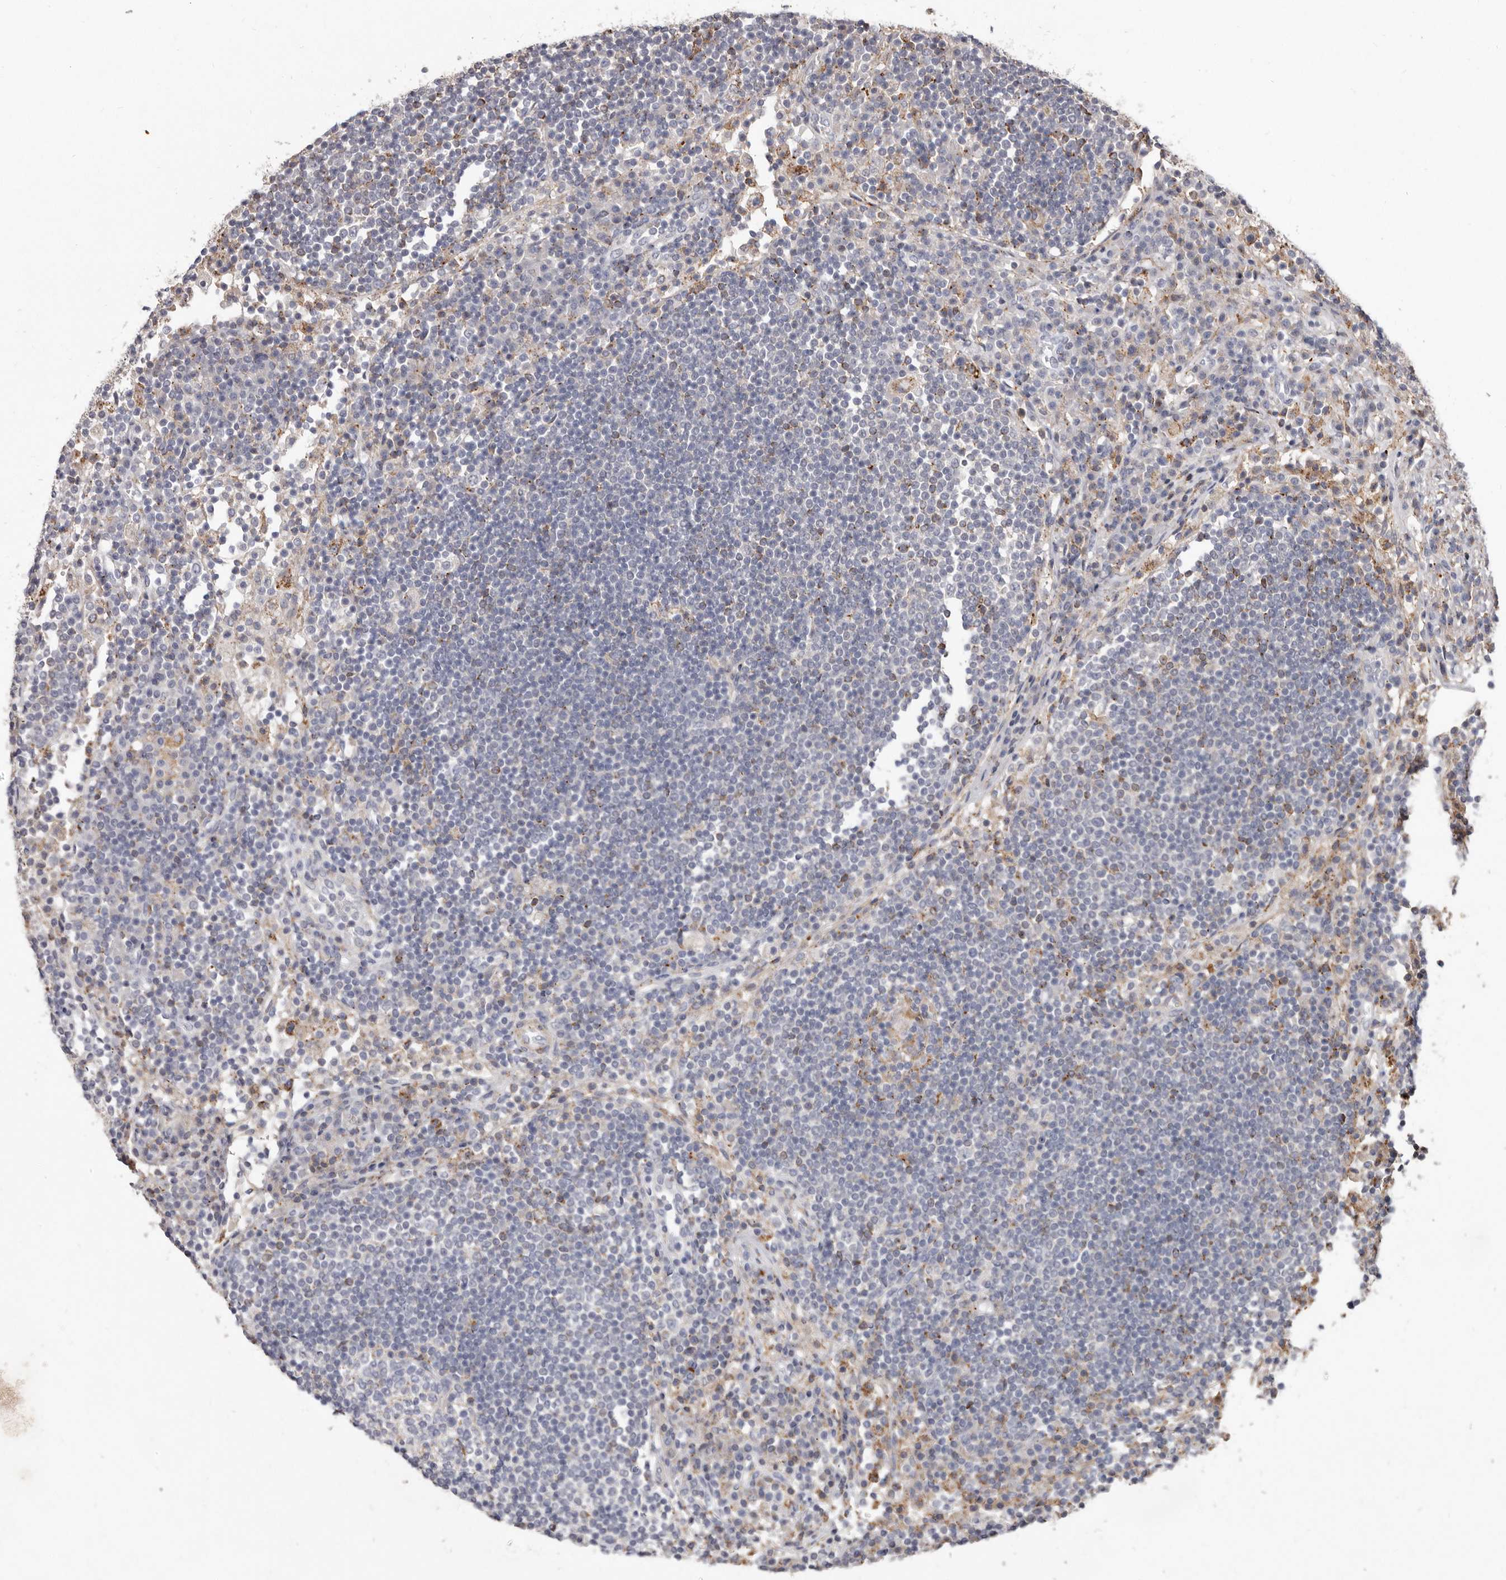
{"staining": {"intensity": "negative", "quantity": "none", "location": "none"}, "tissue": "lymph node", "cell_type": "Germinal center cells", "image_type": "normal", "snomed": [{"axis": "morphology", "description": "Normal tissue, NOS"}, {"axis": "topography", "description": "Lymph node"}], "caption": "DAB (3,3'-diaminobenzidine) immunohistochemical staining of normal human lymph node reveals no significant staining in germinal center cells.", "gene": "KIF26B", "patient": {"sex": "female", "age": 53}}